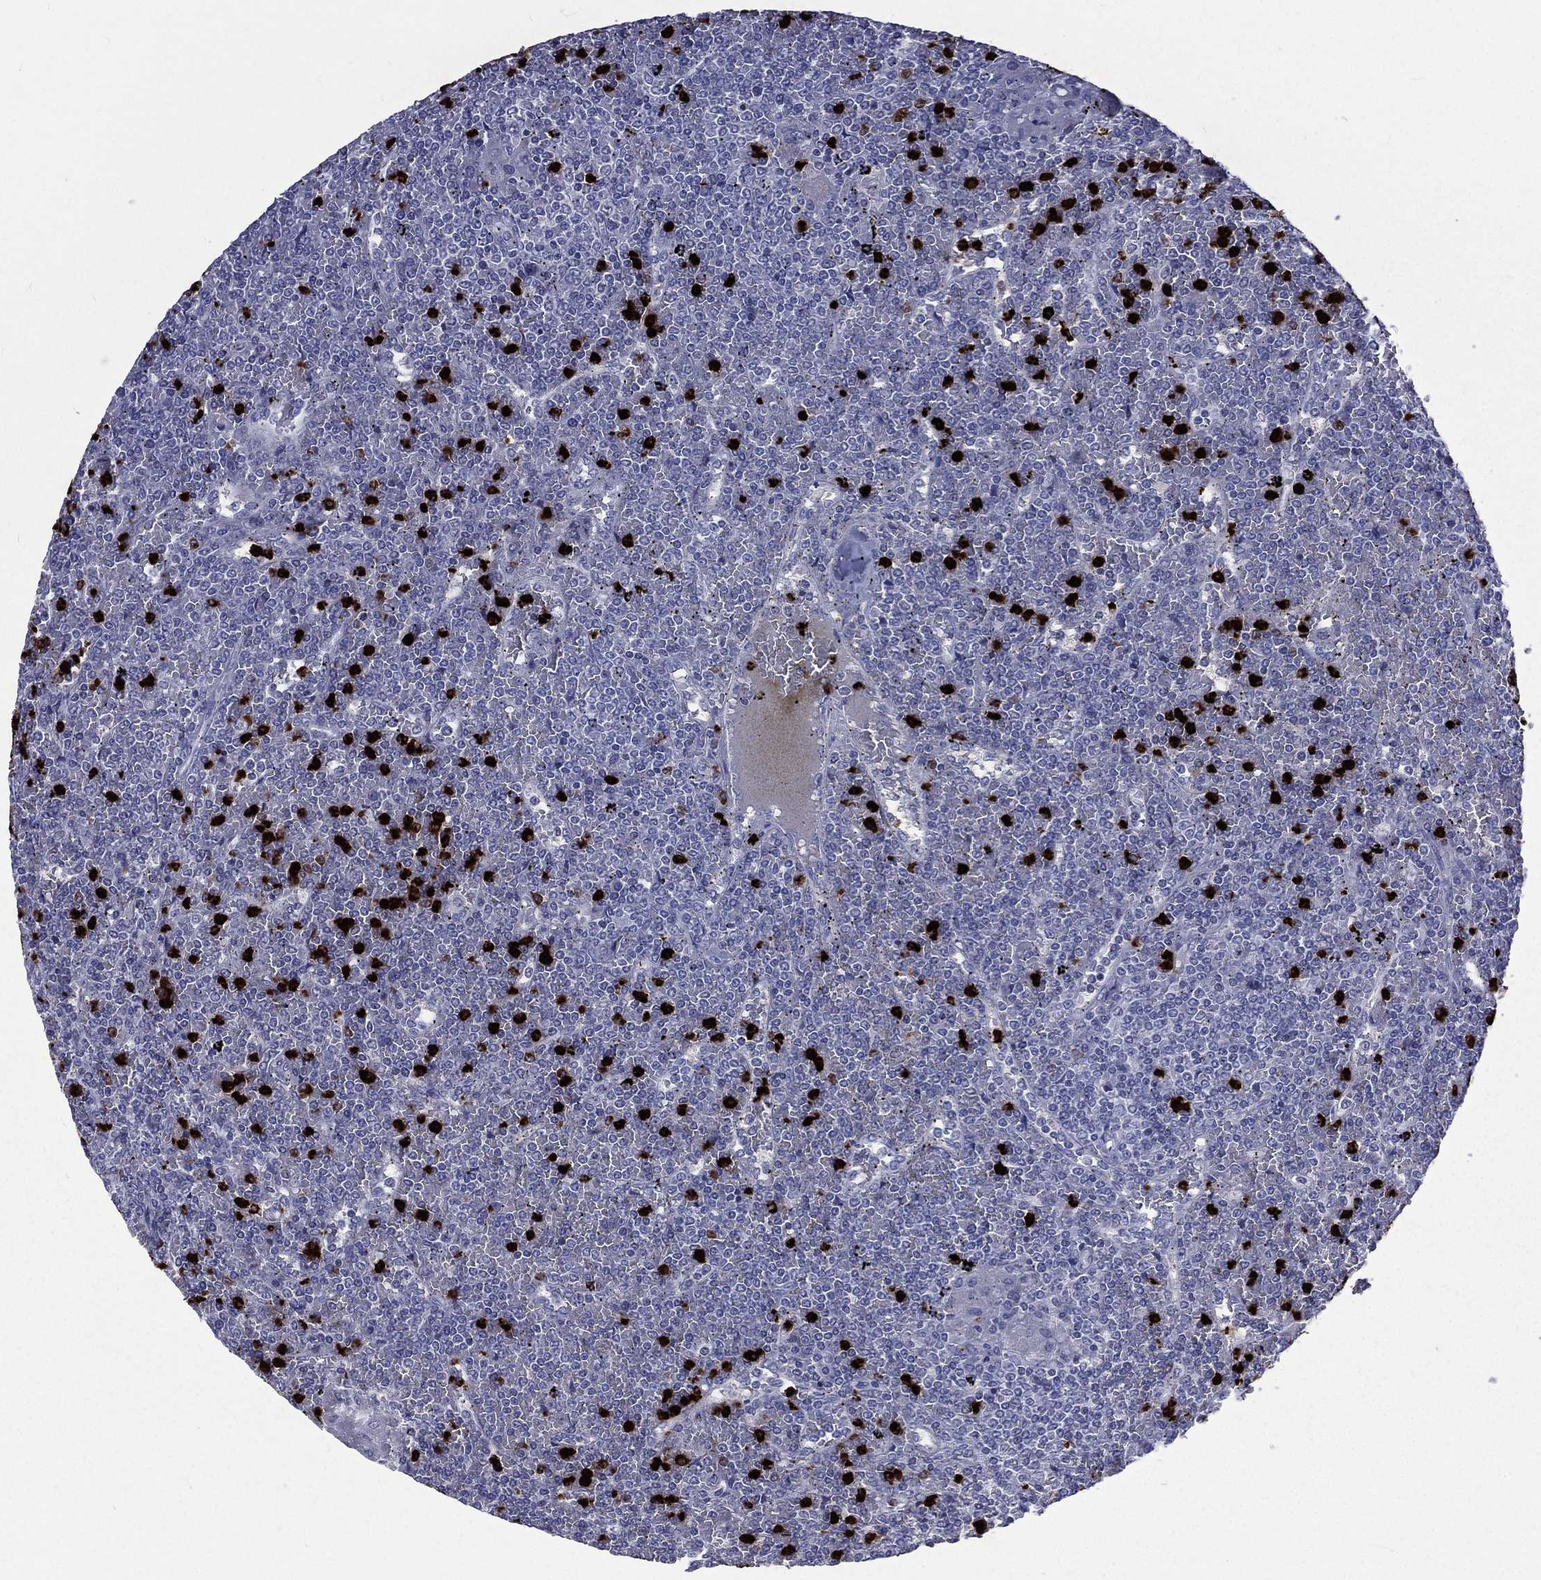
{"staining": {"intensity": "negative", "quantity": "none", "location": "none"}, "tissue": "lymphoma", "cell_type": "Tumor cells", "image_type": "cancer", "snomed": [{"axis": "morphology", "description": "Malignant lymphoma, non-Hodgkin's type, Low grade"}, {"axis": "topography", "description": "Spleen"}], "caption": "High magnification brightfield microscopy of low-grade malignant lymphoma, non-Hodgkin's type stained with DAB (3,3'-diaminobenzidine) (brown) and counterstained with hematoxylin (blue): tumor cells show no significant positivity.", "gene": "ELANE", "patient": {"sex": "female", "age": 19}}